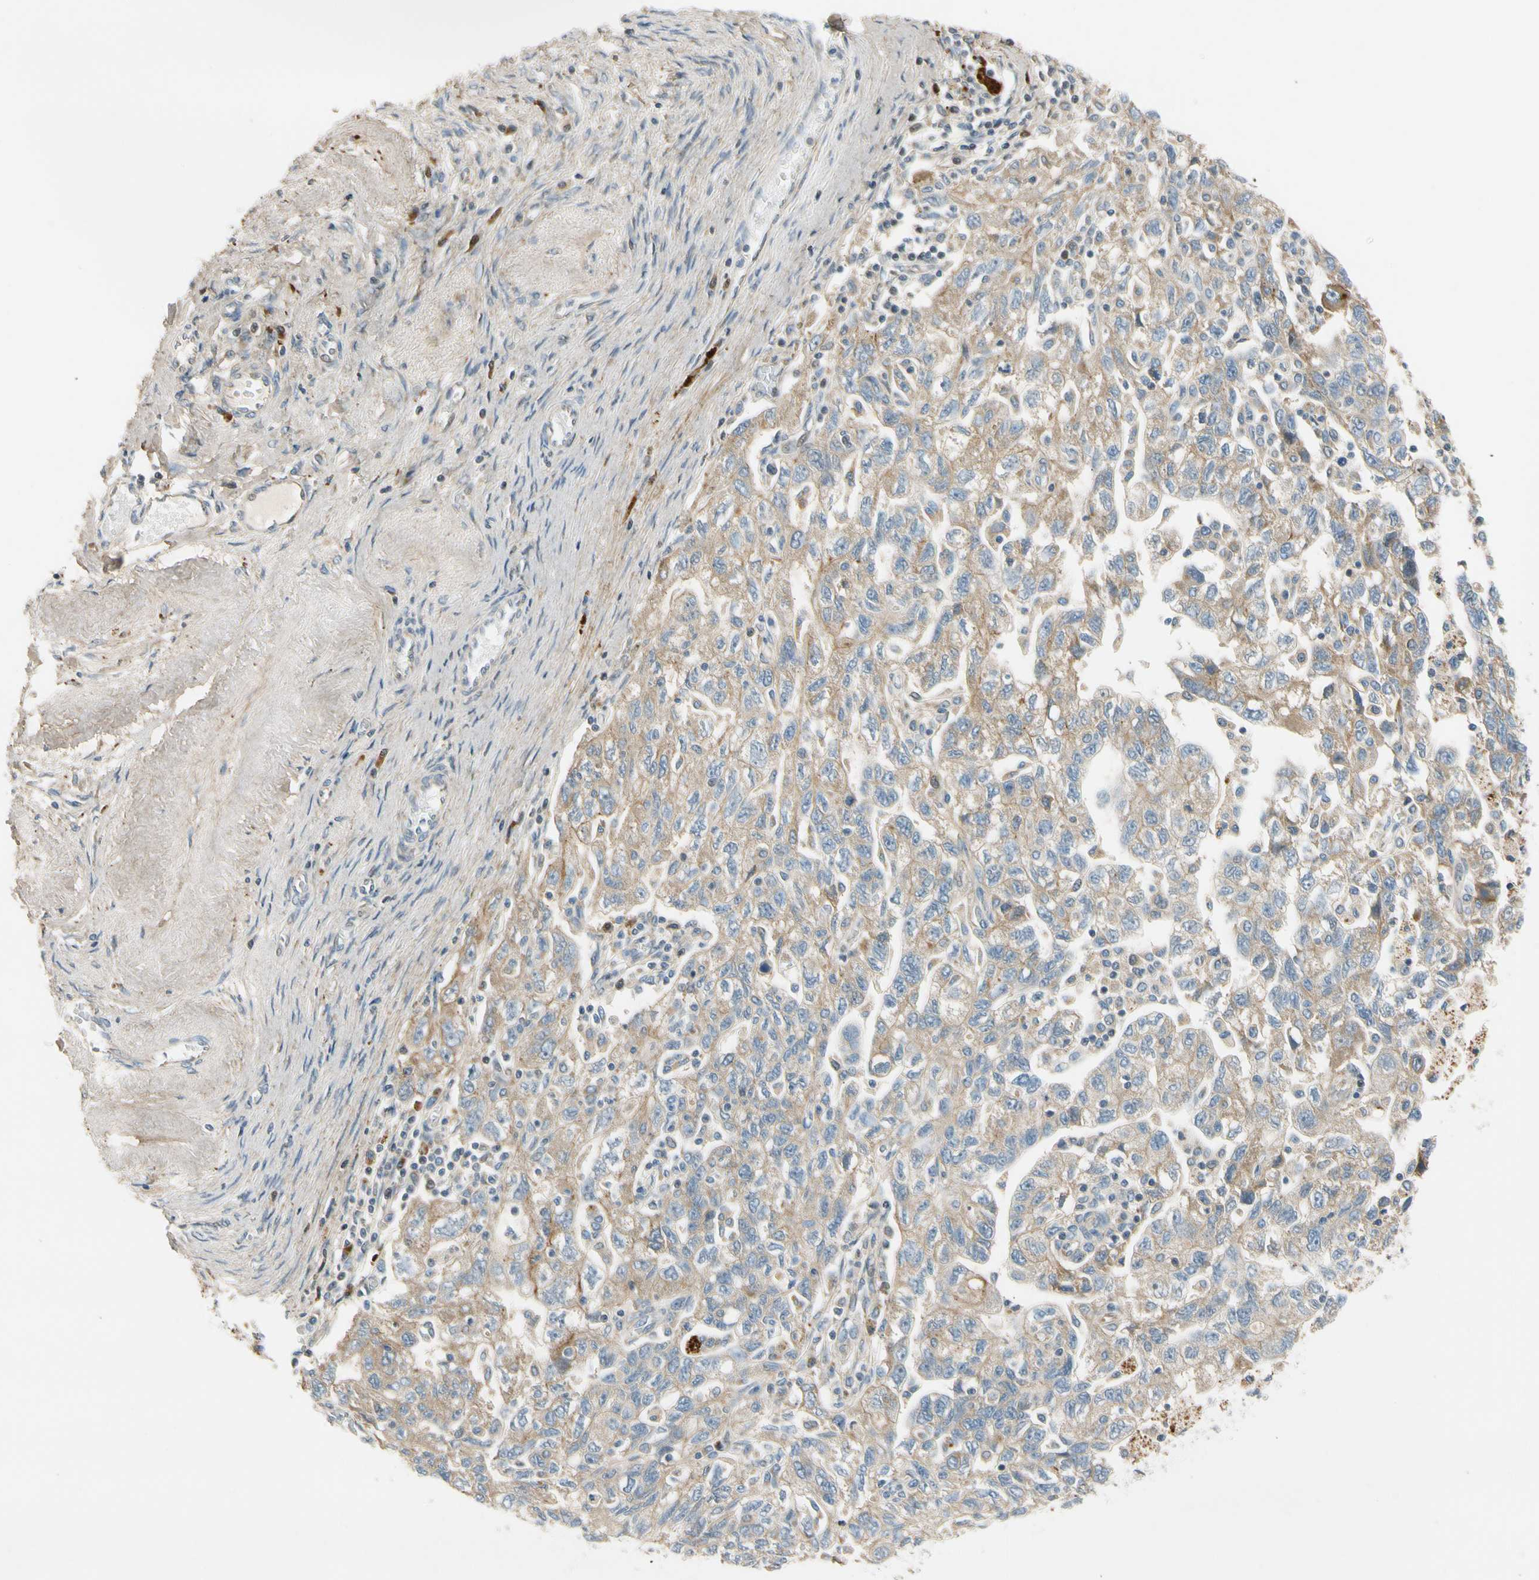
{"staining": {"intensity": "moderate", "quantity": ">75%", "location": "cytoplasmic/membranous"}, "tissue": "ovarian cancer", "cell_type": "Tumor cells", "image_type": "cancer", "snomed": [{"axis": "morphology", "description": "Carcinoma, NOS"}, {"axis": "morphology", "description": "Cystadenocarcinoma, serous, NOS"}, {"axis": "topography", "description": "Ovary"}], "caption": "Protein staining by immunohistochemistry (IHC) displays moderate cytoplasmic/membranous positivity in about >75% of tumor cells in ovarian cancer (carcinoma).", "gene": "MST1R", "patient": {"sex": "female", "age": 69}}